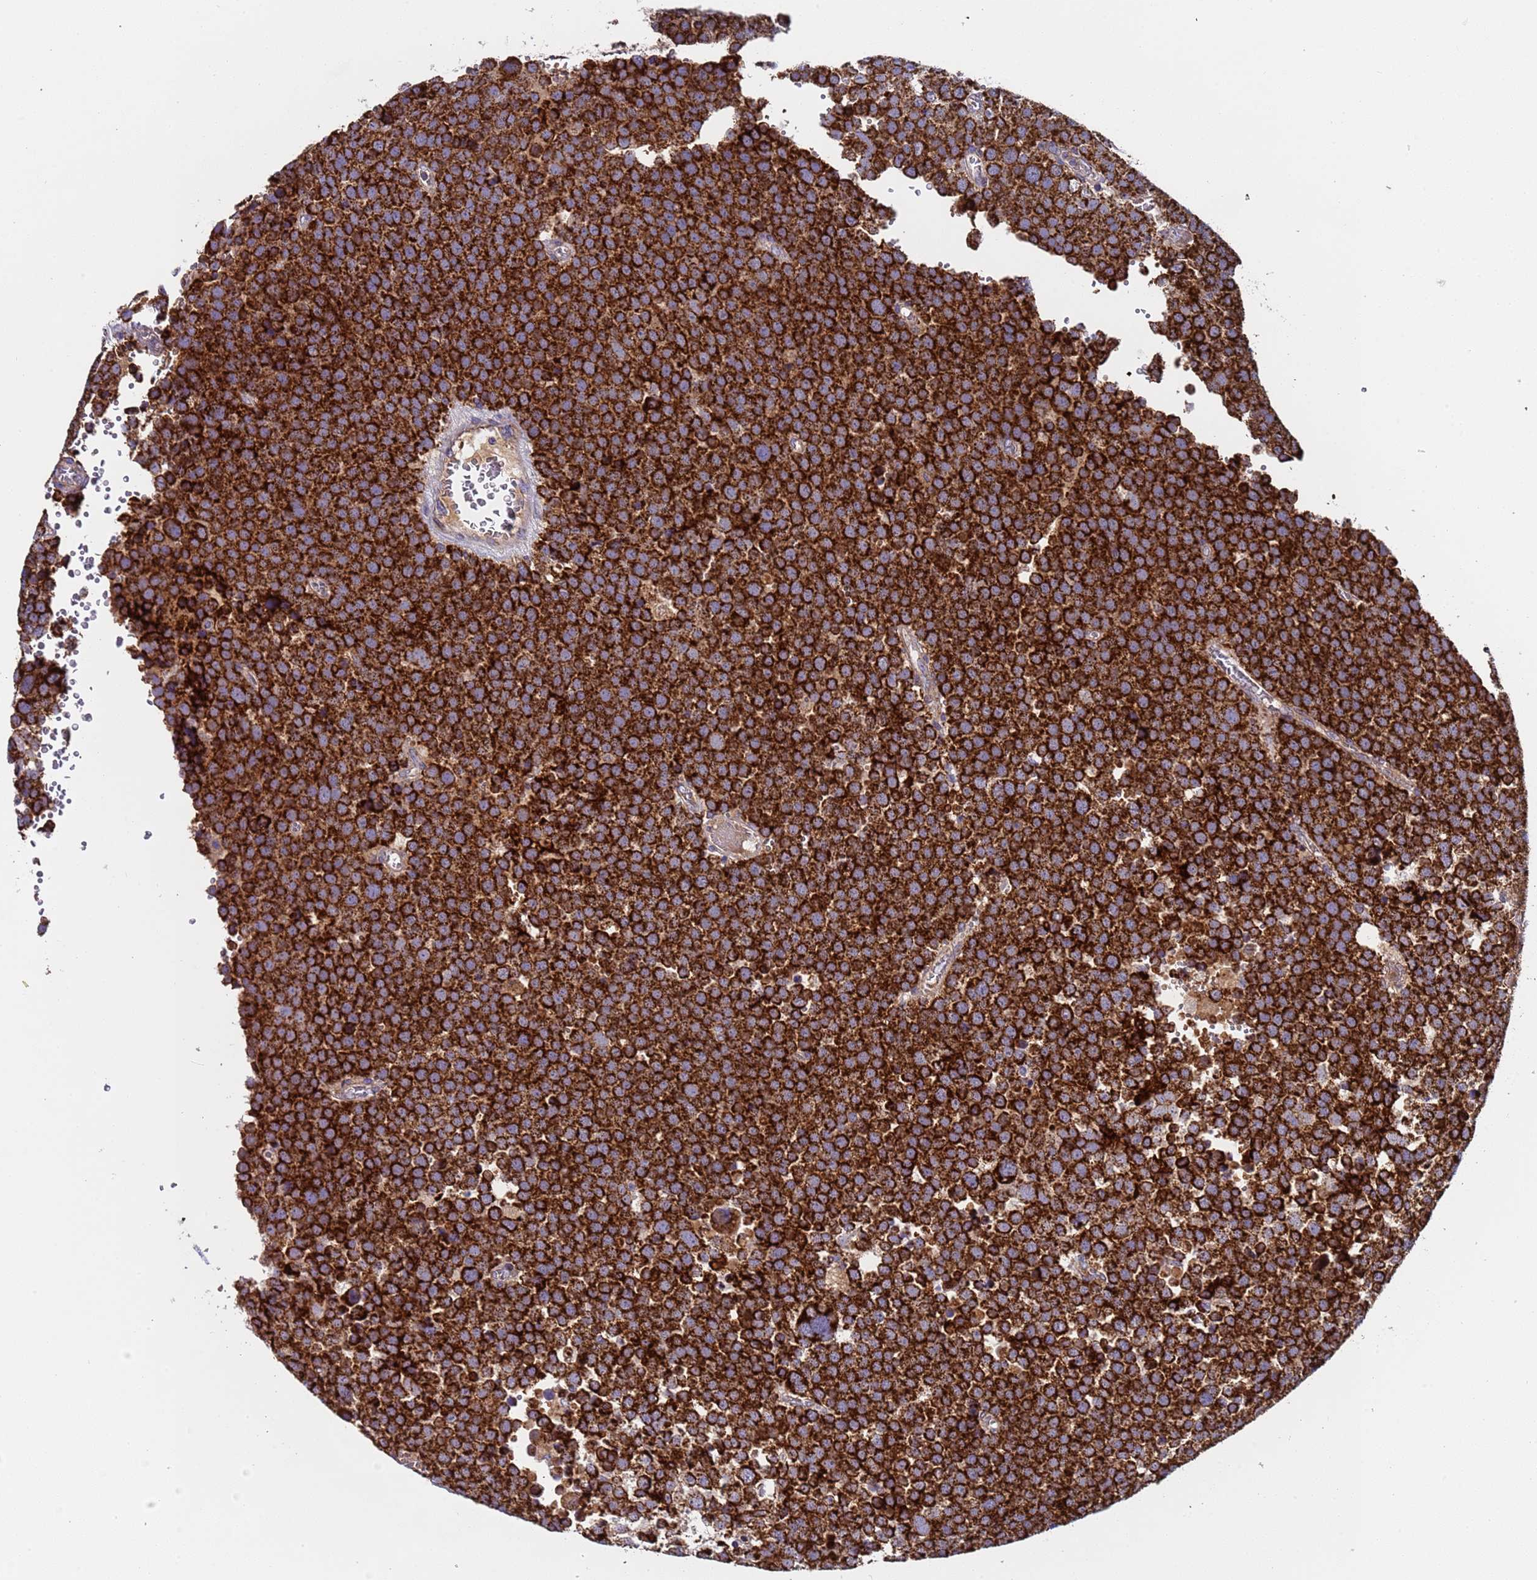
{"staining": {"intensity": "strong", "quantity": ">75%", "location": "cytoplasmic/membranous"}, "tissue": "testis cancer", "cell_type": "Tumor cells", "image_type": "cancer", "snomed": [{"axis": "morphology", "description": "Seminoma, NOS"}, {"axis": "topography", "description": "Testis"}], "caption": "Immunohistochemical staining of testis cancer (seminoma) displays strong cytoplasmic/membranous protein staining in about >75% of tumor cells.", "gene": "TMEM126A", "patient": {"sex": "male", "age": 71}}